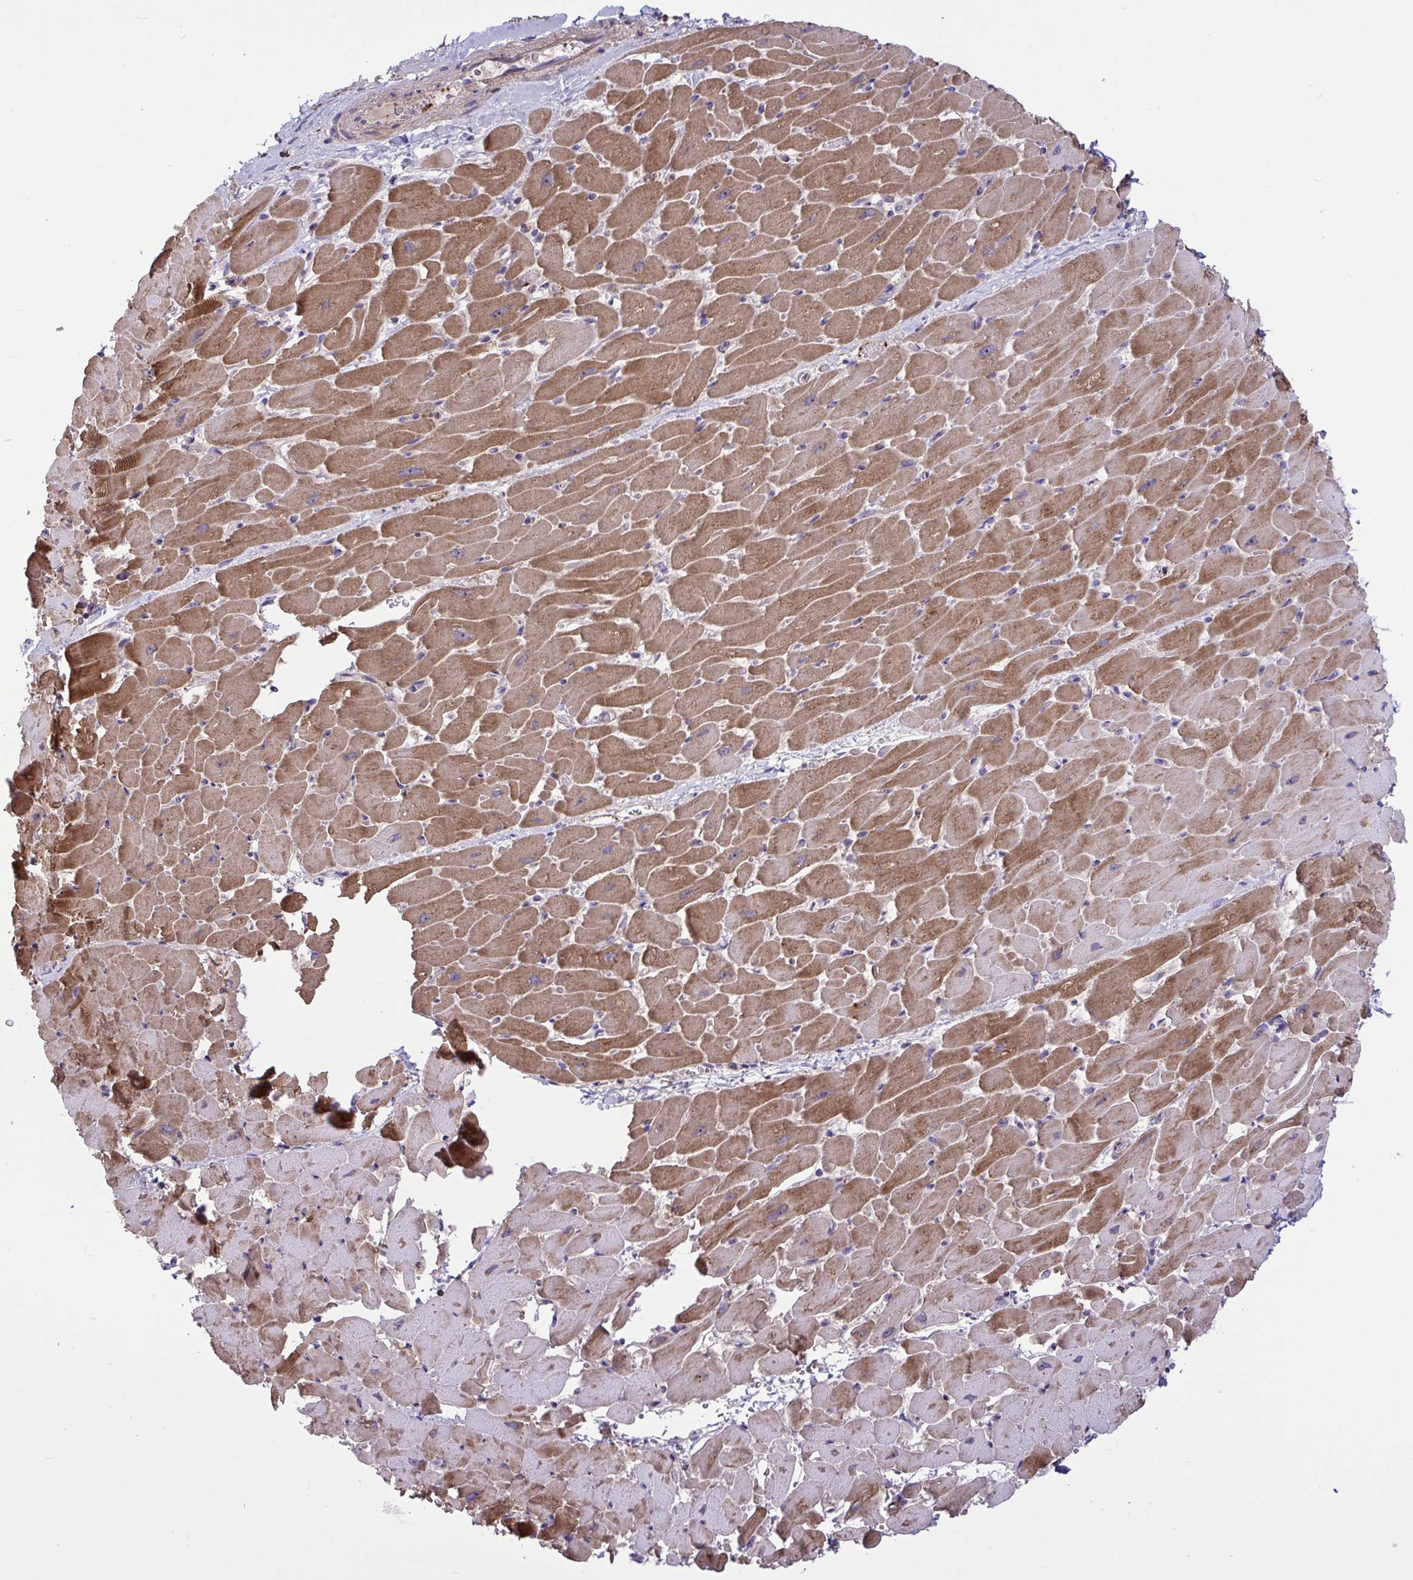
{"staining": {"intensity": "moderate", "quantity": ">75%", "location": "cytoplasmic/membranous"}, "tissue": "heart muscle", "cell_type": "Cardiomyocytes", "image_type": "normal", "snomed": [{"axis": "morphology", "description": "Normal tissue, NOS"}, {"axis": "topography", "description": "Heart"}], "caption": "Brown immunohistochemical staining in normal heart muscle reveals moderate cytoplasmic/membranous expression in about >75% of cardiomyocytes.", "gene": "CD101", "patient": {"sex": "male", "age": 37}}